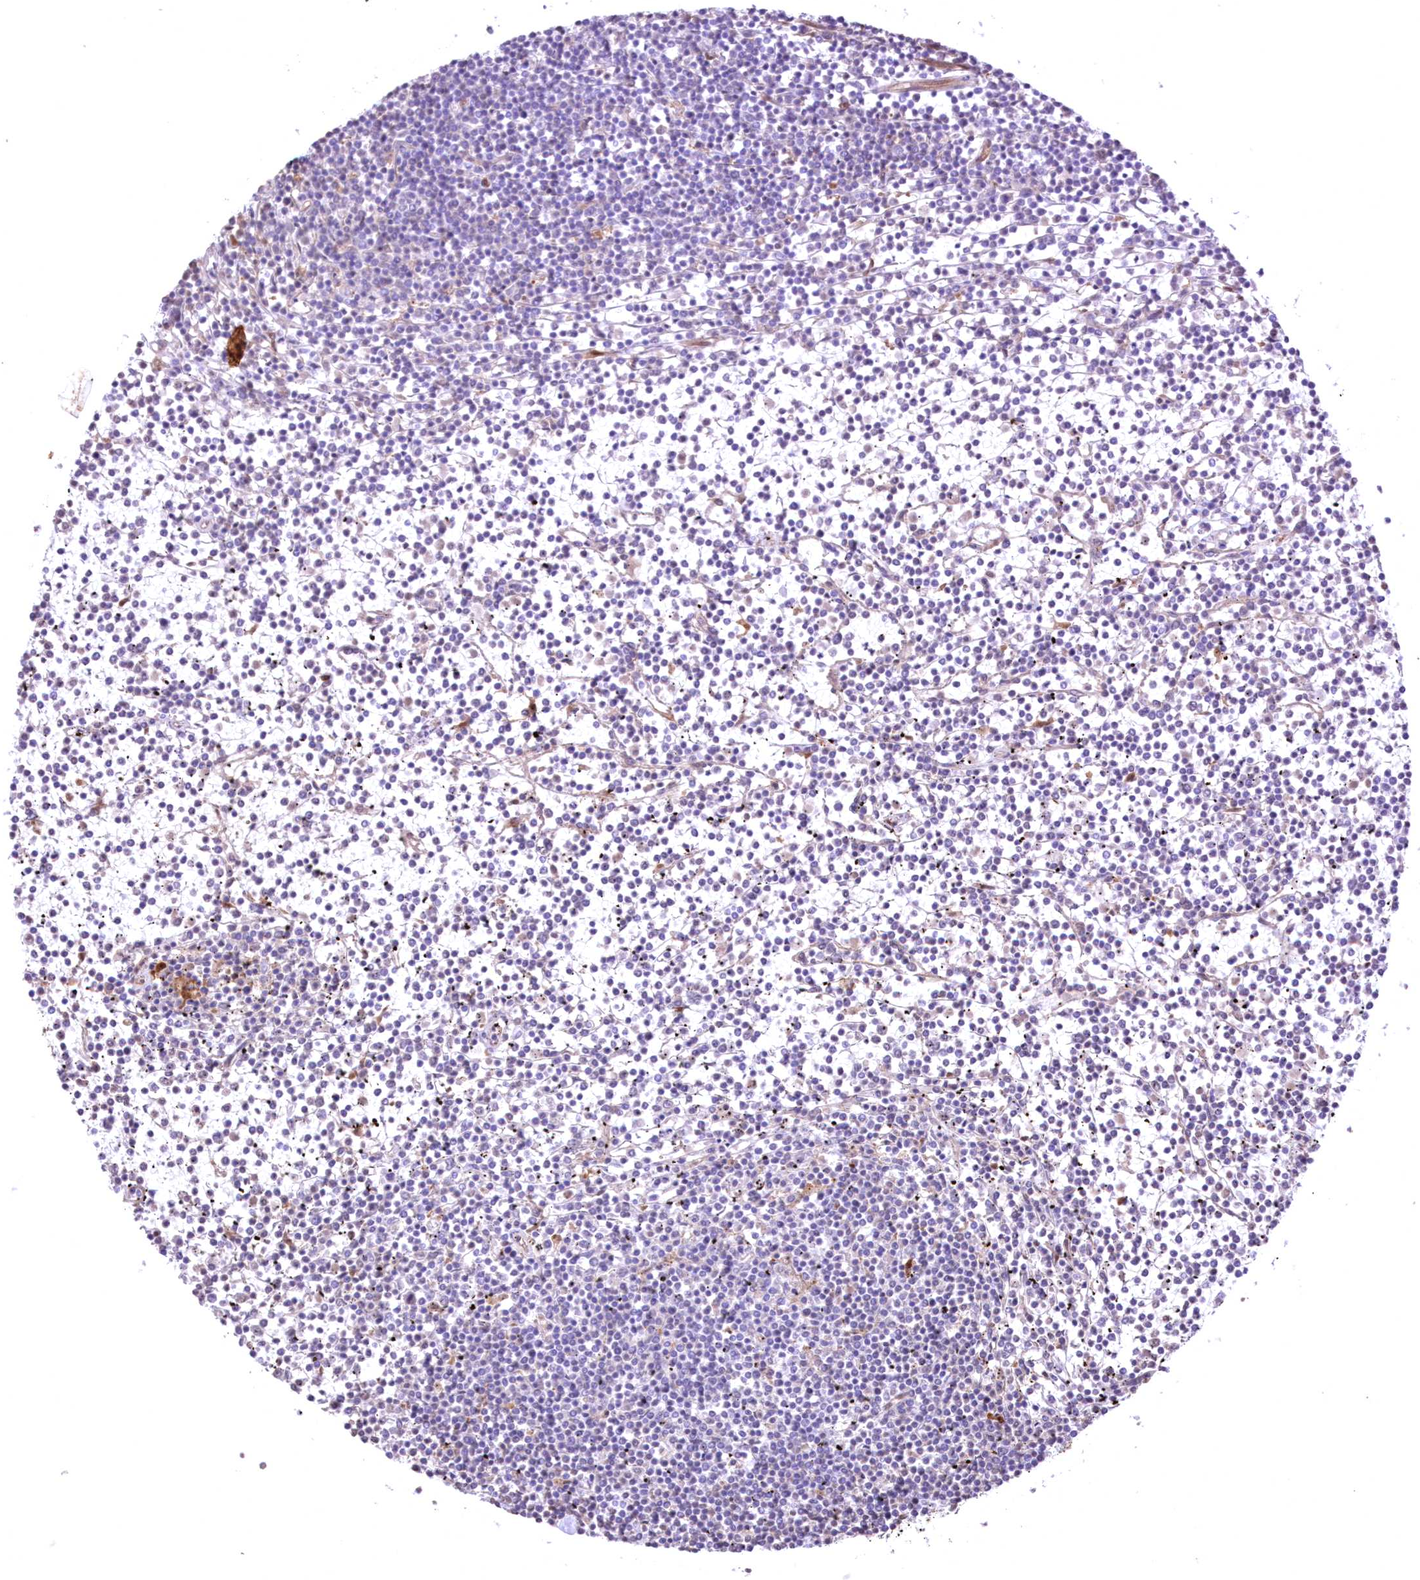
{"staining": {"intensity": "negative", "quantity": "none", "location": "none"}, "tissue": "lymphoma", "cell_type": "Tumor cells", "image_type": "cancer", "snomed": [{"axis": "morphology", "description": "Malignant lymphoma, non-Hodgkin's type, Low grade"}, {"axis": "topography", "description": "Spleen"}], "caption": "Lymphoma was stained to show a protein in brown. There is no significant positivity in tumor cells. Brightfield microscopy of immunohistochemistry (IHC) stained with DAB (3,3'-diaminobenzidine) (brown) and hematoxylin (blue), captured at high magnification.", "gene": "FCHO2", "patient": {"sex": "female", "age": 19}}